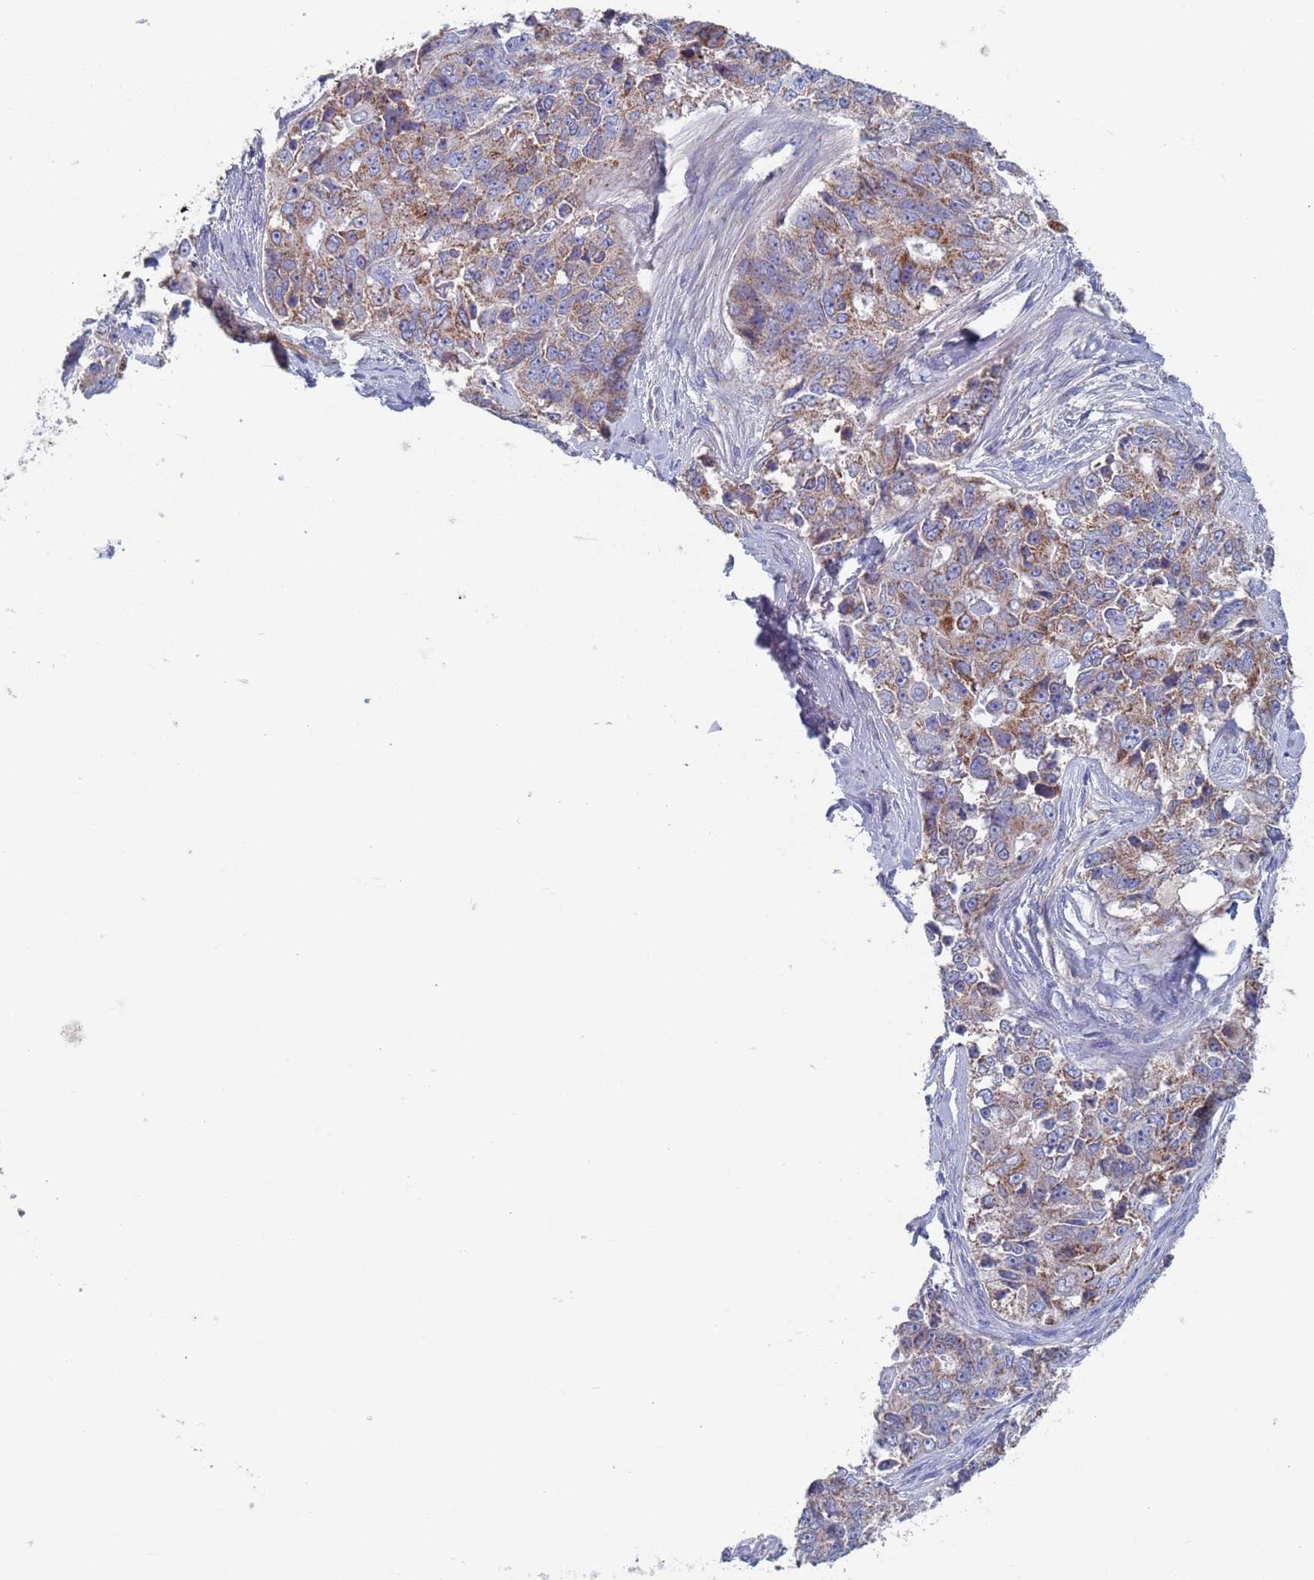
{"staining": {"intensity": "moderate", "quantity": "25%-75%", "location": "cytoplasmic/membranous"}, "tissue": "ovarian cancer", "cell_type": "Tumor cells", "image_type": "cancer", "snomed": [{"axis": "morphology", "description": "Carcinoma, endometroid"}, {"axis": "topography", "description": "Ovary"}], "caption": "A medium amount of moderate cytoplasmic/membranous positivity is seen in about 25%-75% of tumor cells in endometroid carcinoma (ovarian) tissue.", "gene": "MRPL22", "patient": {"sex": "female", "age": 51}}